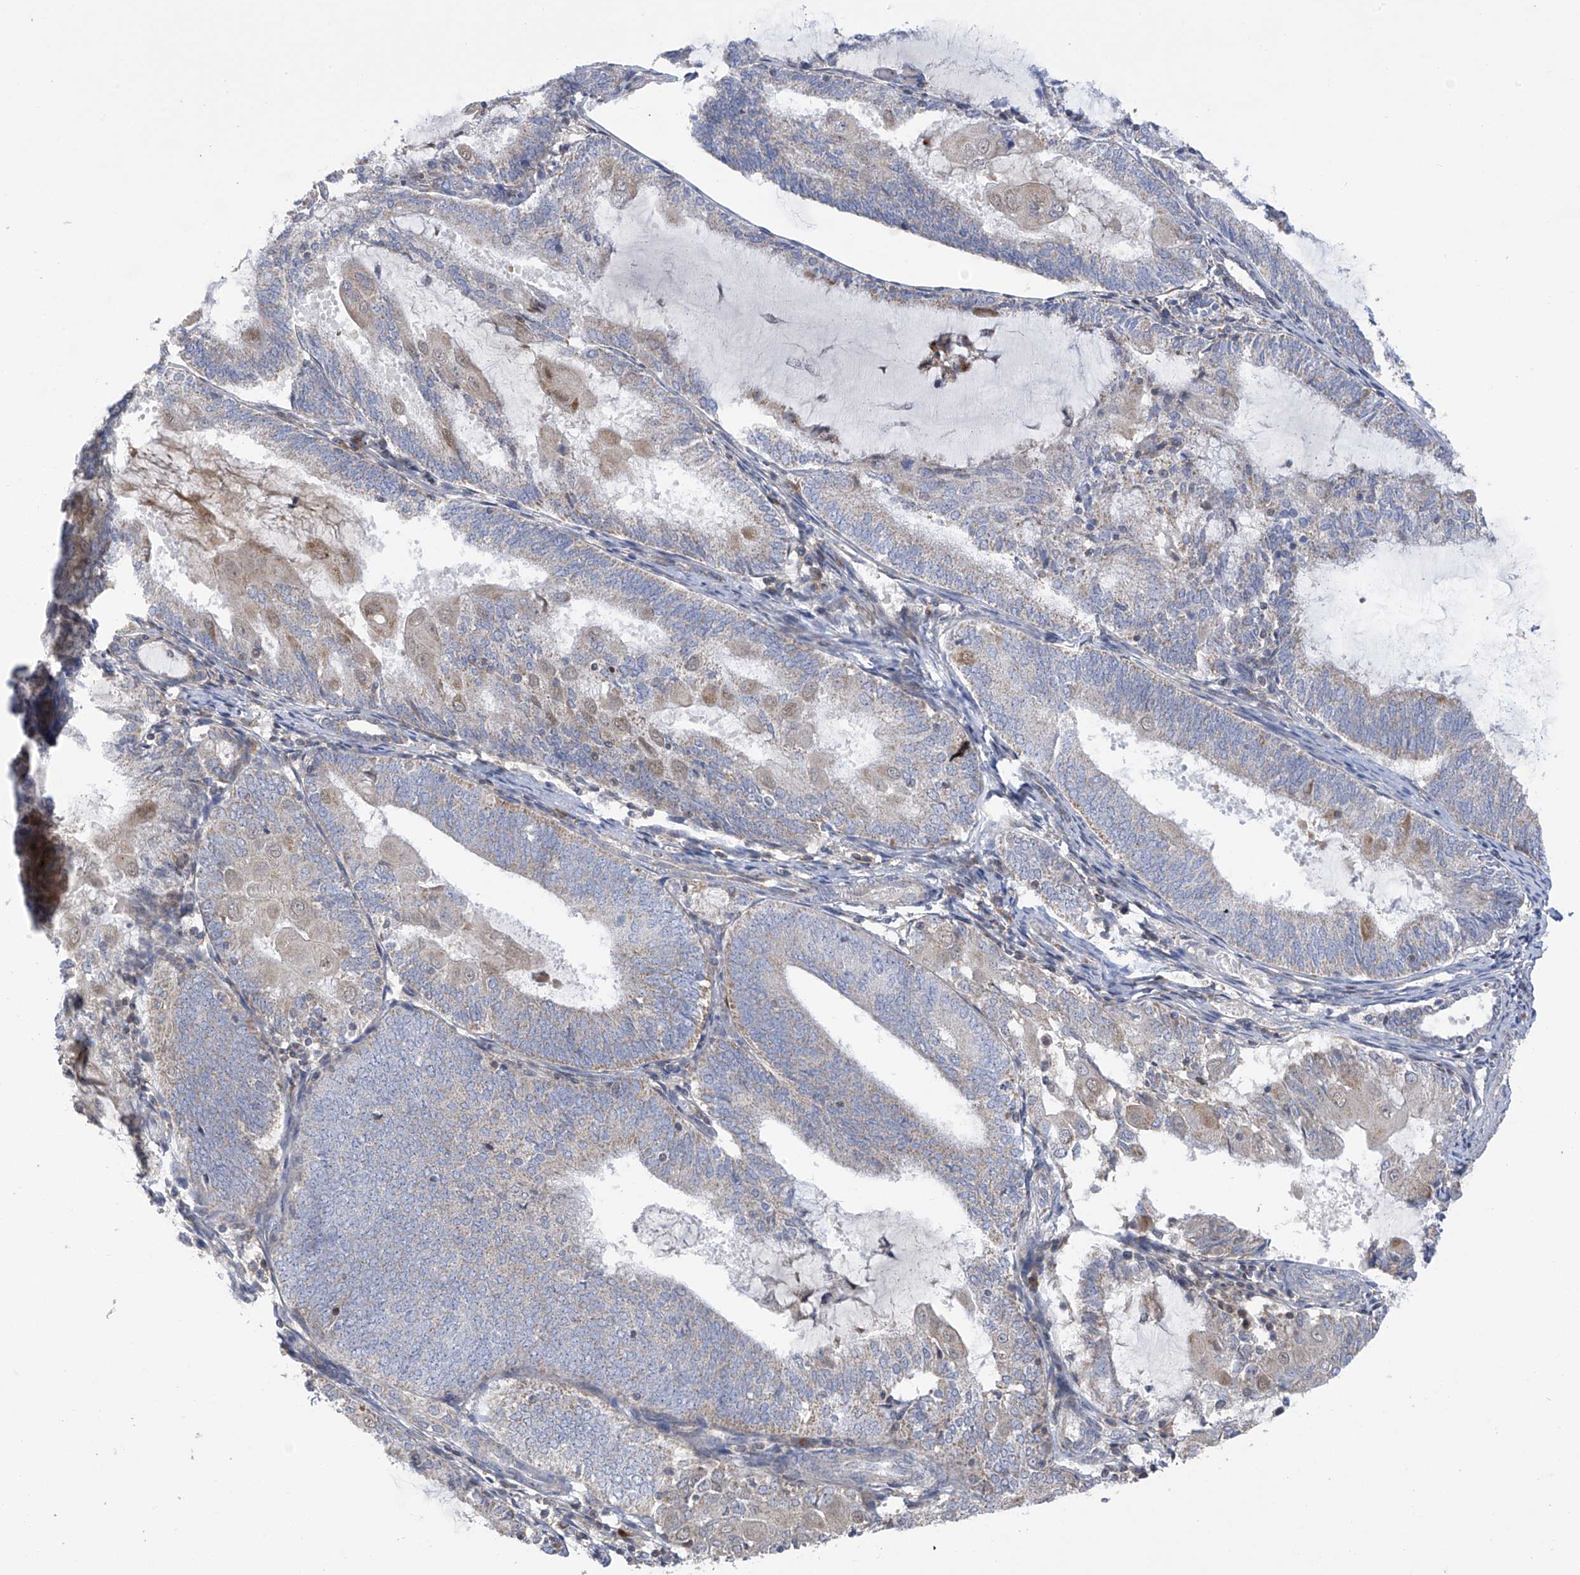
{"staining": {"intensity": "negative", "quantity": "none", "location": "none"}, "tissue": "endometrial cancer", "cell_type": "Tumor cells", "image_type": "cancer", "snomed": [{"axis": "morphology", "description": "Adenocarcinoma, NOS"}, {"axis": "topography", "description": "Endometrium"}], "caption": "High power microscopy histopathology image of an immunohistochemistry (IHC) image of adenocarcinoma (endometrial), revealing no significant positivity in tumor cells. (DAB immunohistochemistry (IHC) with hematoxylin counter stain).", "gene": "SLCO4A1", "patient": {"sex": "female", "age": 81}}